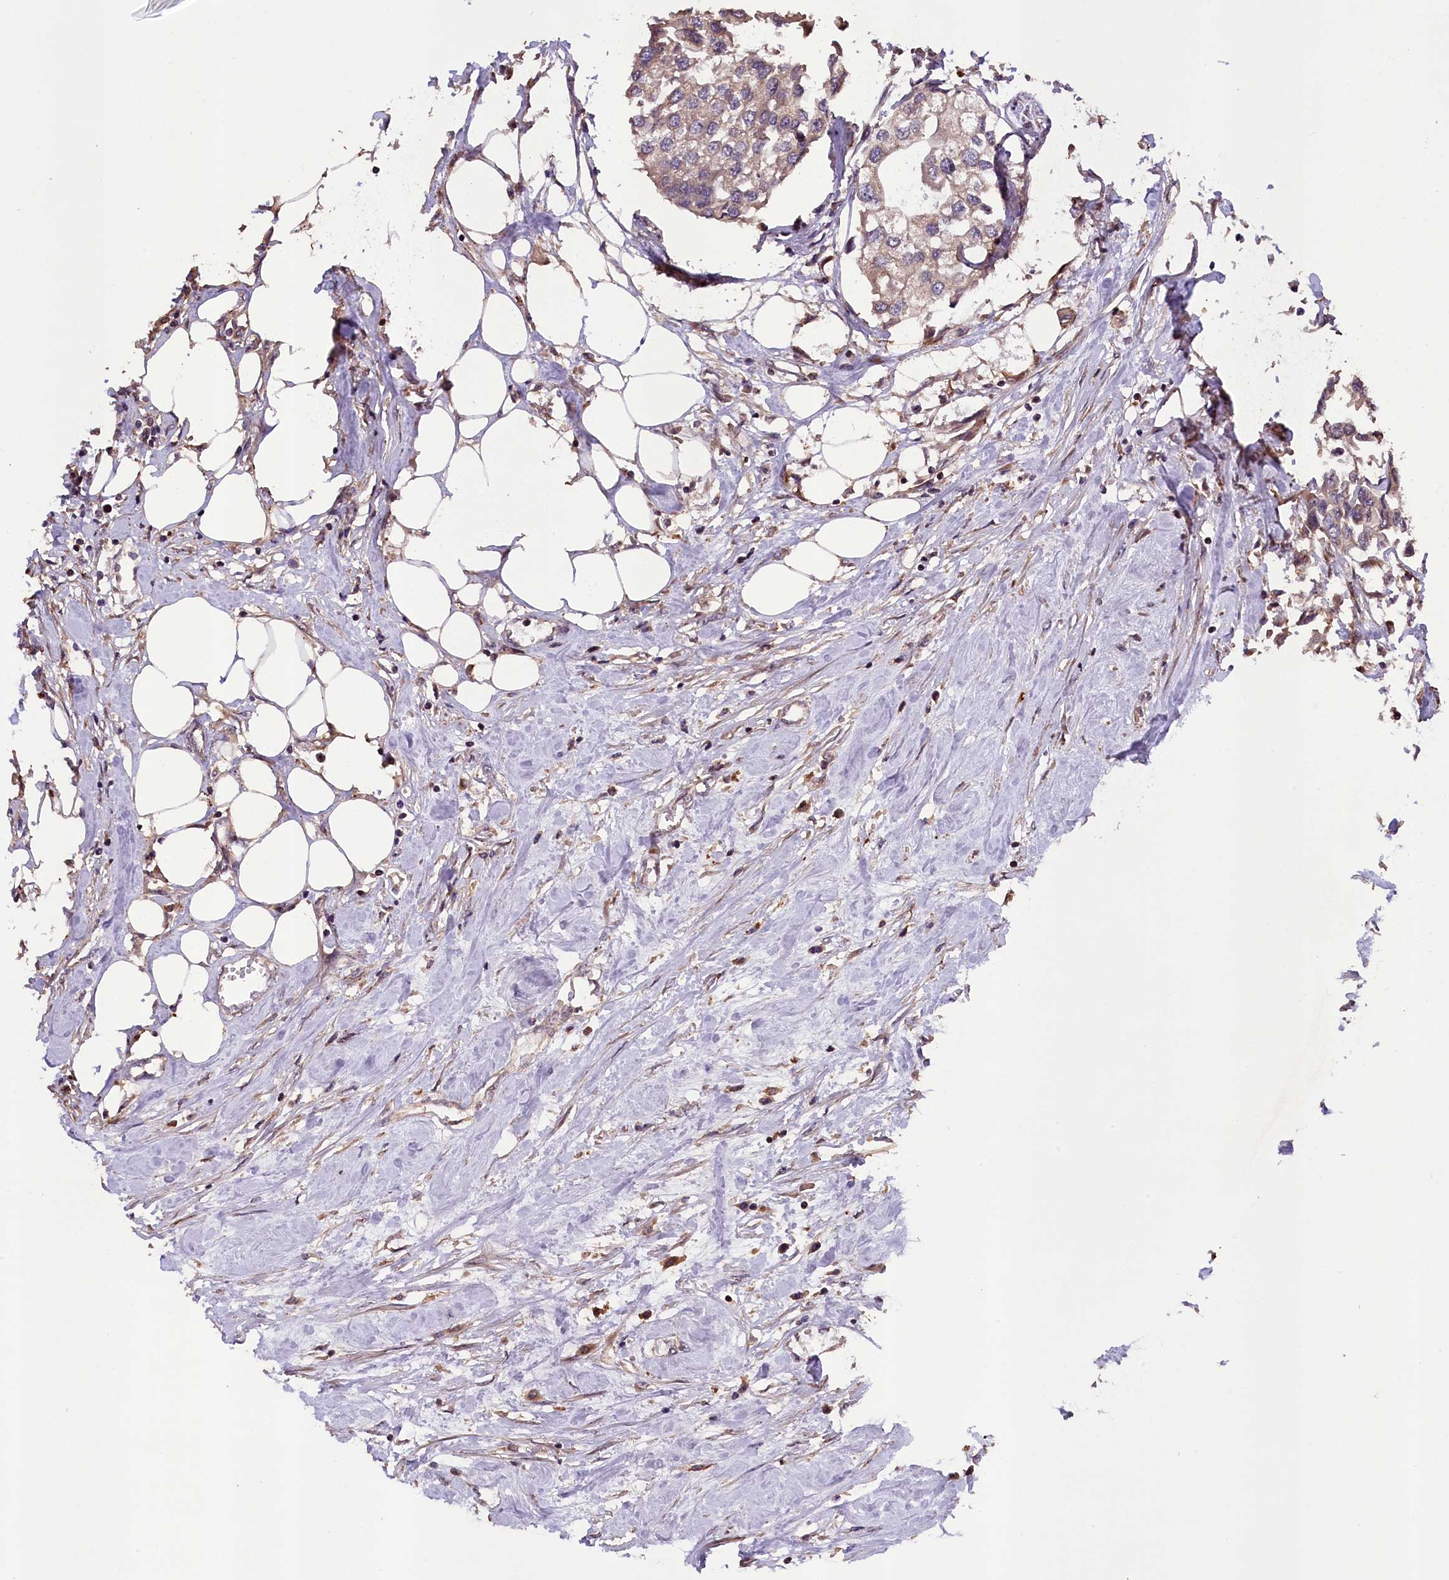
{"staining": {"intensity": "weak", "quantity": "<25%", "location": "cytoplasmic/membranous"}, "tissue": "urothelial cancer", "cell_type": "Tumor cells", "image_type": "cancer", "snomed": [{"axis": "morphology", "description": "Urothelial carcinoma, High grade"}, {"axis": "topography", "description": "Urinary bladder"}], "caption": "High magnification brightfield microscopy of urothelial cancer stained with DAB (3,3'-diaminobenzidine) (brown) and counterstained with hematoxylin (blue): tumor cells show no significant positivity.", "gene": "DNAJB9", "patient": {"sex": "male", "age": 64}}